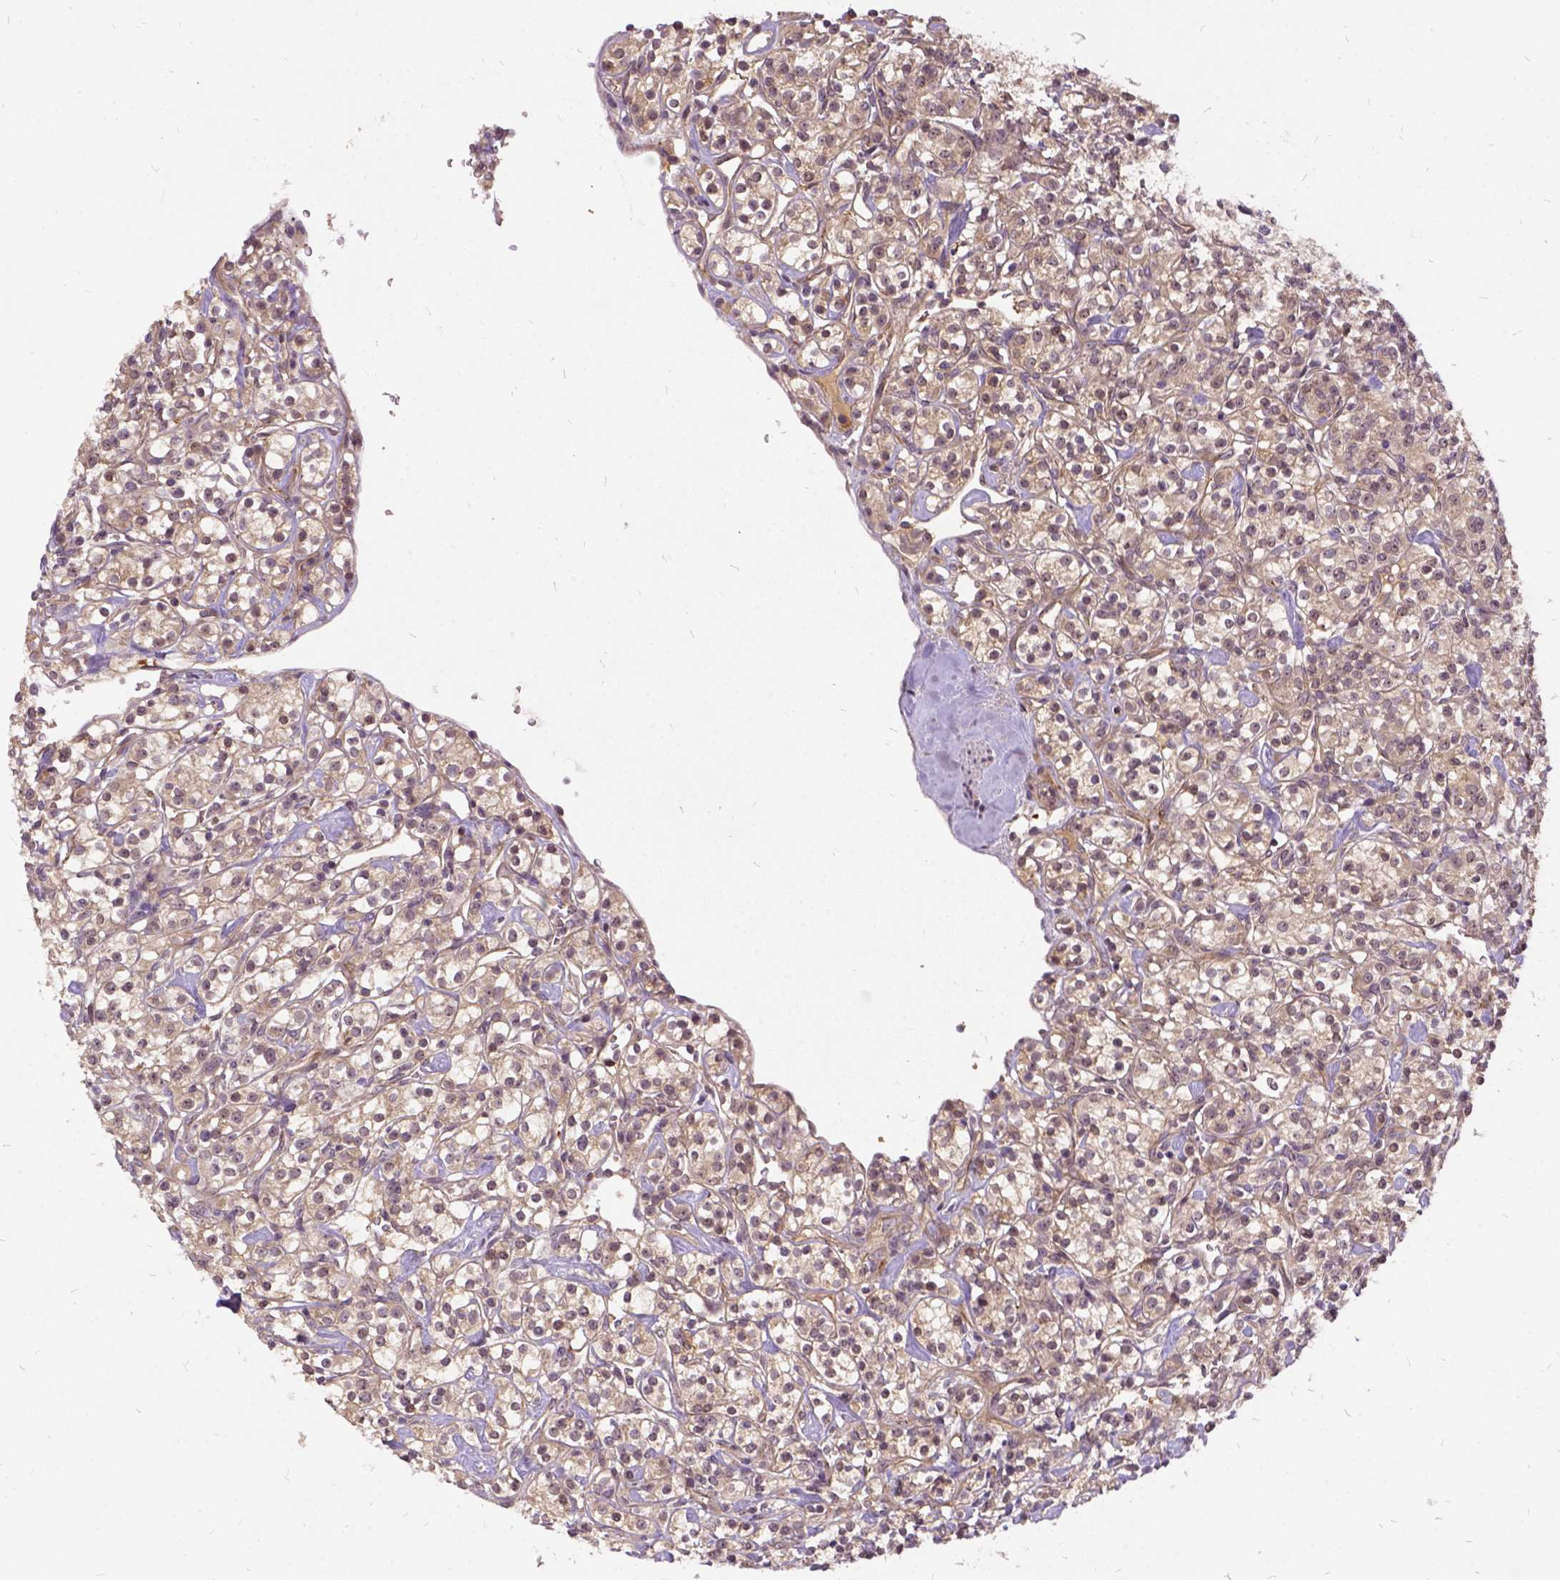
{"staining": {"intensity": "weak", "quantity": ">75%", "location": "cytoplasmic/membranous"}, "tissue": "renal cancer", "cell_type": "Tumor cells", "image_type": "cancer", "snomed": [{"axis": "morphology", "description": "Adenocarcinoma, NOS"}, {"axis": "topography", "description": "Kidney"}], "caption": "The histopathology image exhibits staining of adenocarcinoma (renal), revealing weak cytoplasmic/membranous protein expression (brown color) within tumor cells.", "gene": "ILRUN", "patient": {"sex": "male", "age": 77}}